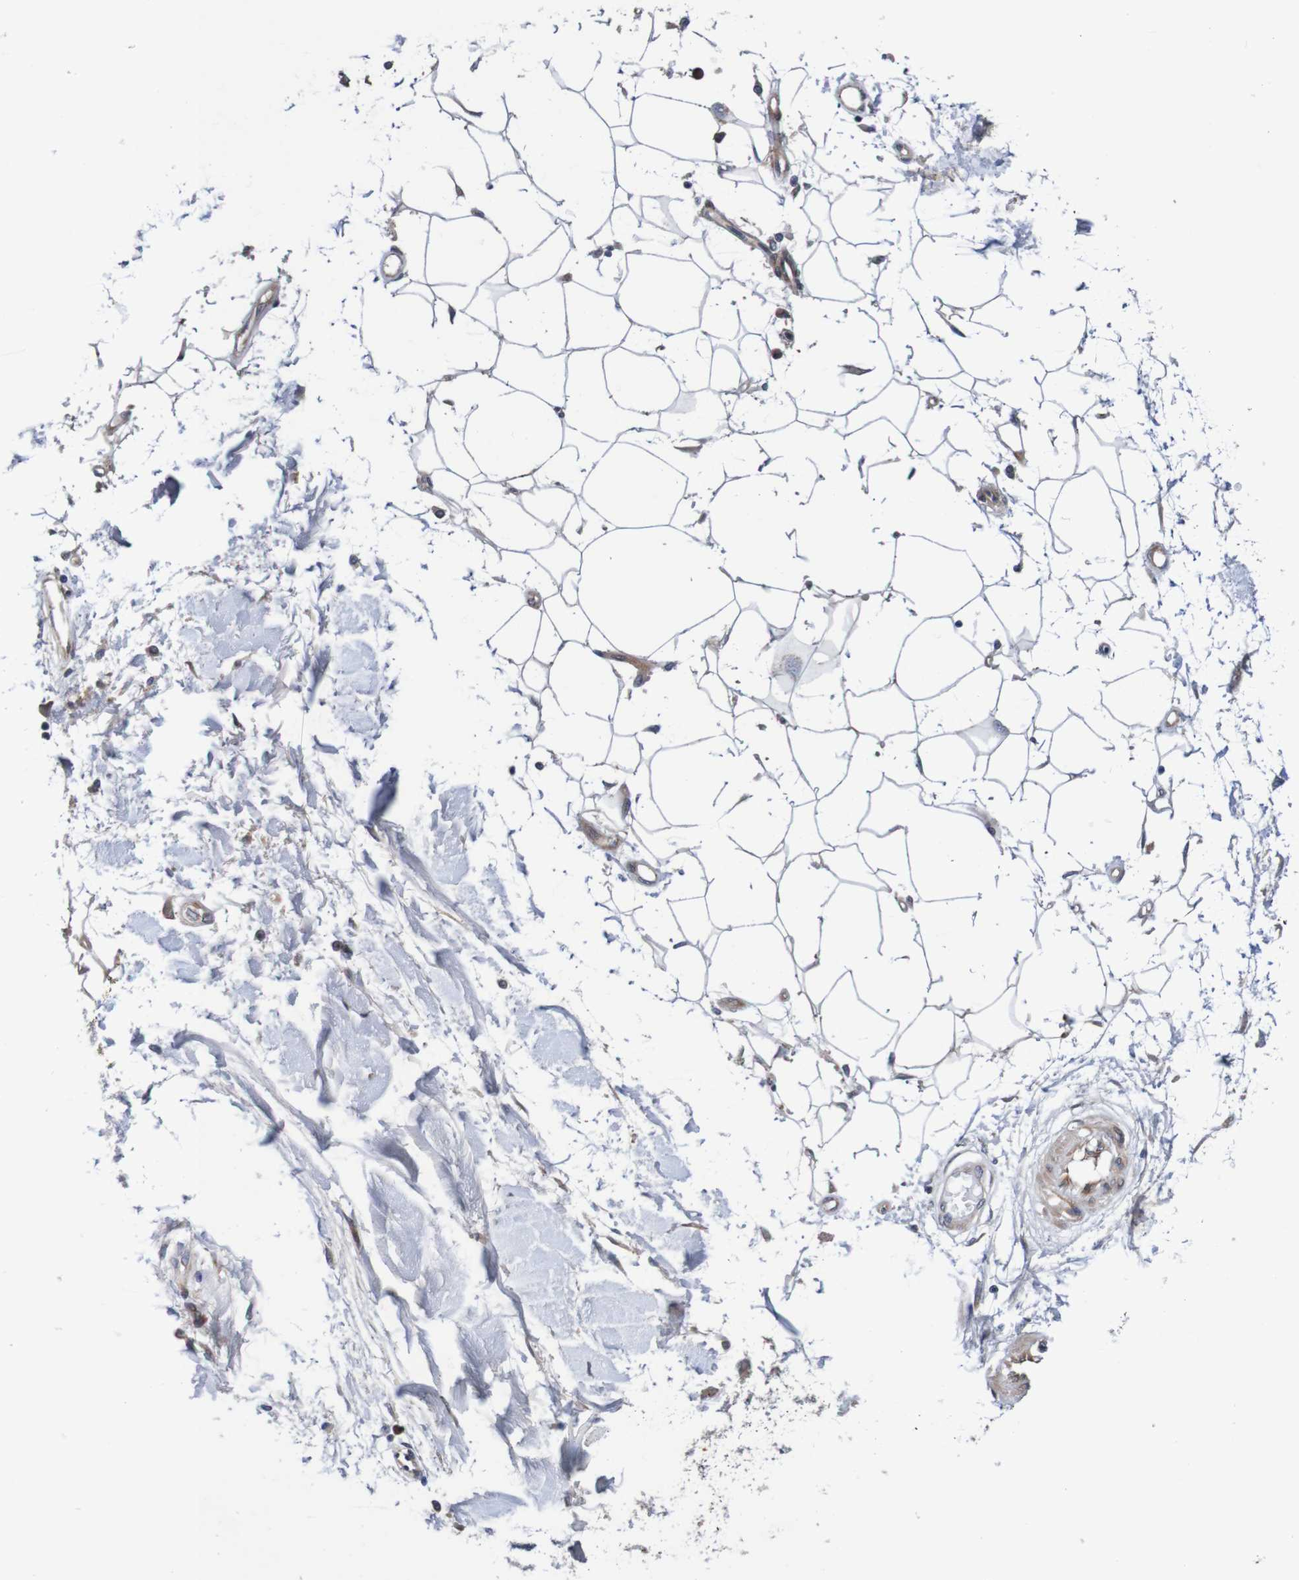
{"staining": {"intensity": "negative", "quantity": "none", "location": "none"}, "tissue": "adipose tissue", "cell_type": "Adipocytes", "image_type": "normal", "snomed": [{"axis": "morphology", "description": "Squamous cell carcinoma, NOS"}, {"axis": "topography", "description": "Skin"}], "caption": "The histopathology image demonstrates no staining of adipocytes in unremarkable adipose tissue. The staining was performed using DAB (3,3'-diaminobenzidine) to visualize the protein expression in brown, while the nuclei were stained in blue with hematoxylin (Magnification: 20x).", "gene": "CPED1", "patient": {"sex": "male", "age": 83}}